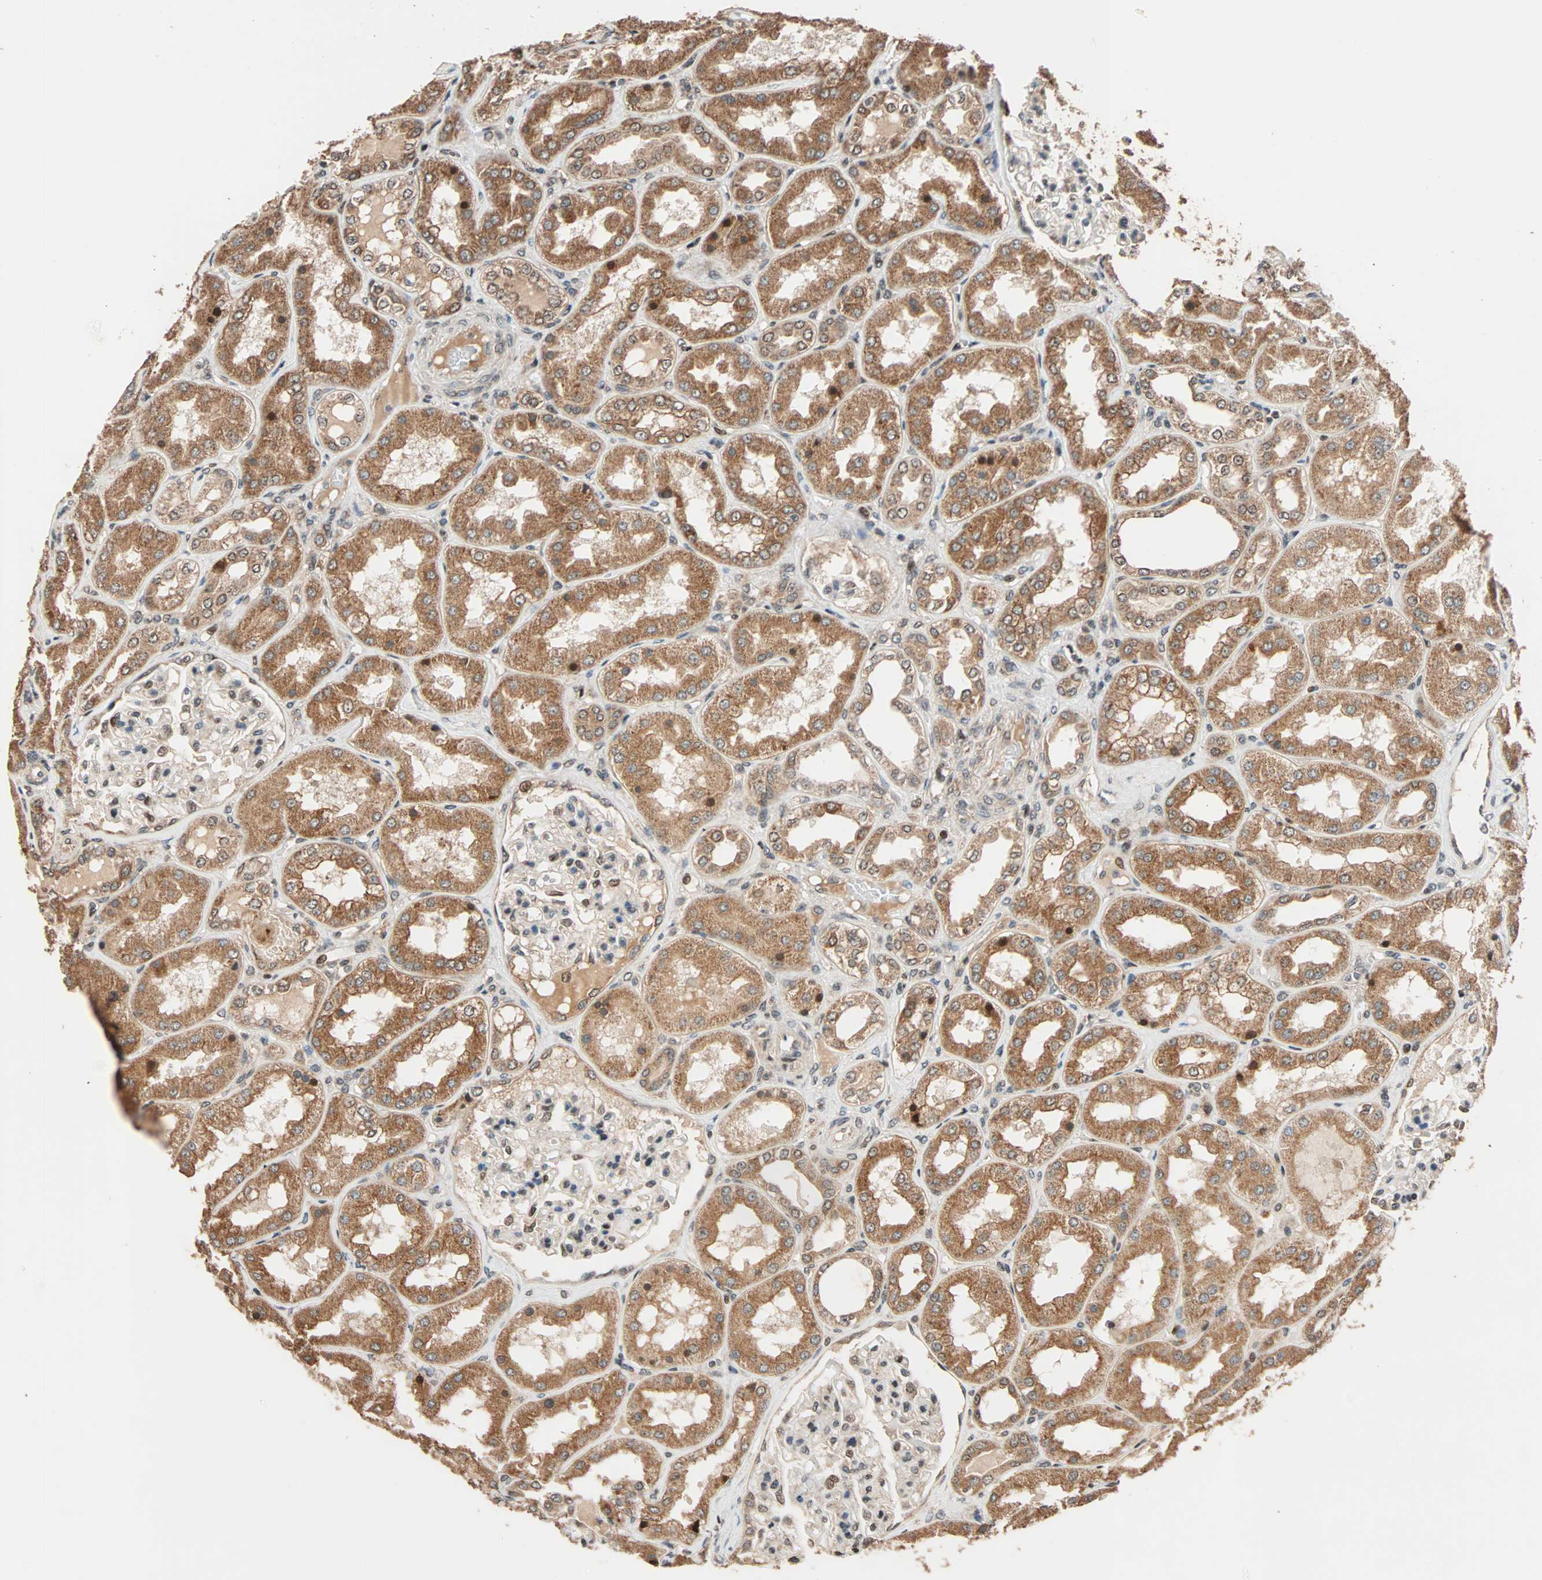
{"staining": {"intensity": "strong", "quantity": "25%-75%", "location": "cytoplasmic/membranous,nuclear"}, "tissue": "kidney", "cell_type": "Cells in glomeruli", "image_type": "normal", "snomed": [{"axis": "morphology", "description": "Normal tissue, NOS"}, {"axis": "topography", "description": "Kidney"}], "caption": "Cells in glomeruli reveal high levels of strong cytoplasmic/membranous,nuclear expression in approximately 25%-75% of cells in benign kidney. The staining was performed using DAB (3,3'-diaminobenzidine) to visualize the protein expression in brown, while the nuclei were stained in blue with hematoxylin (Magnification: 20x).", "gene": "HECW1", "patient": {"sex": "female", "age": 56}}